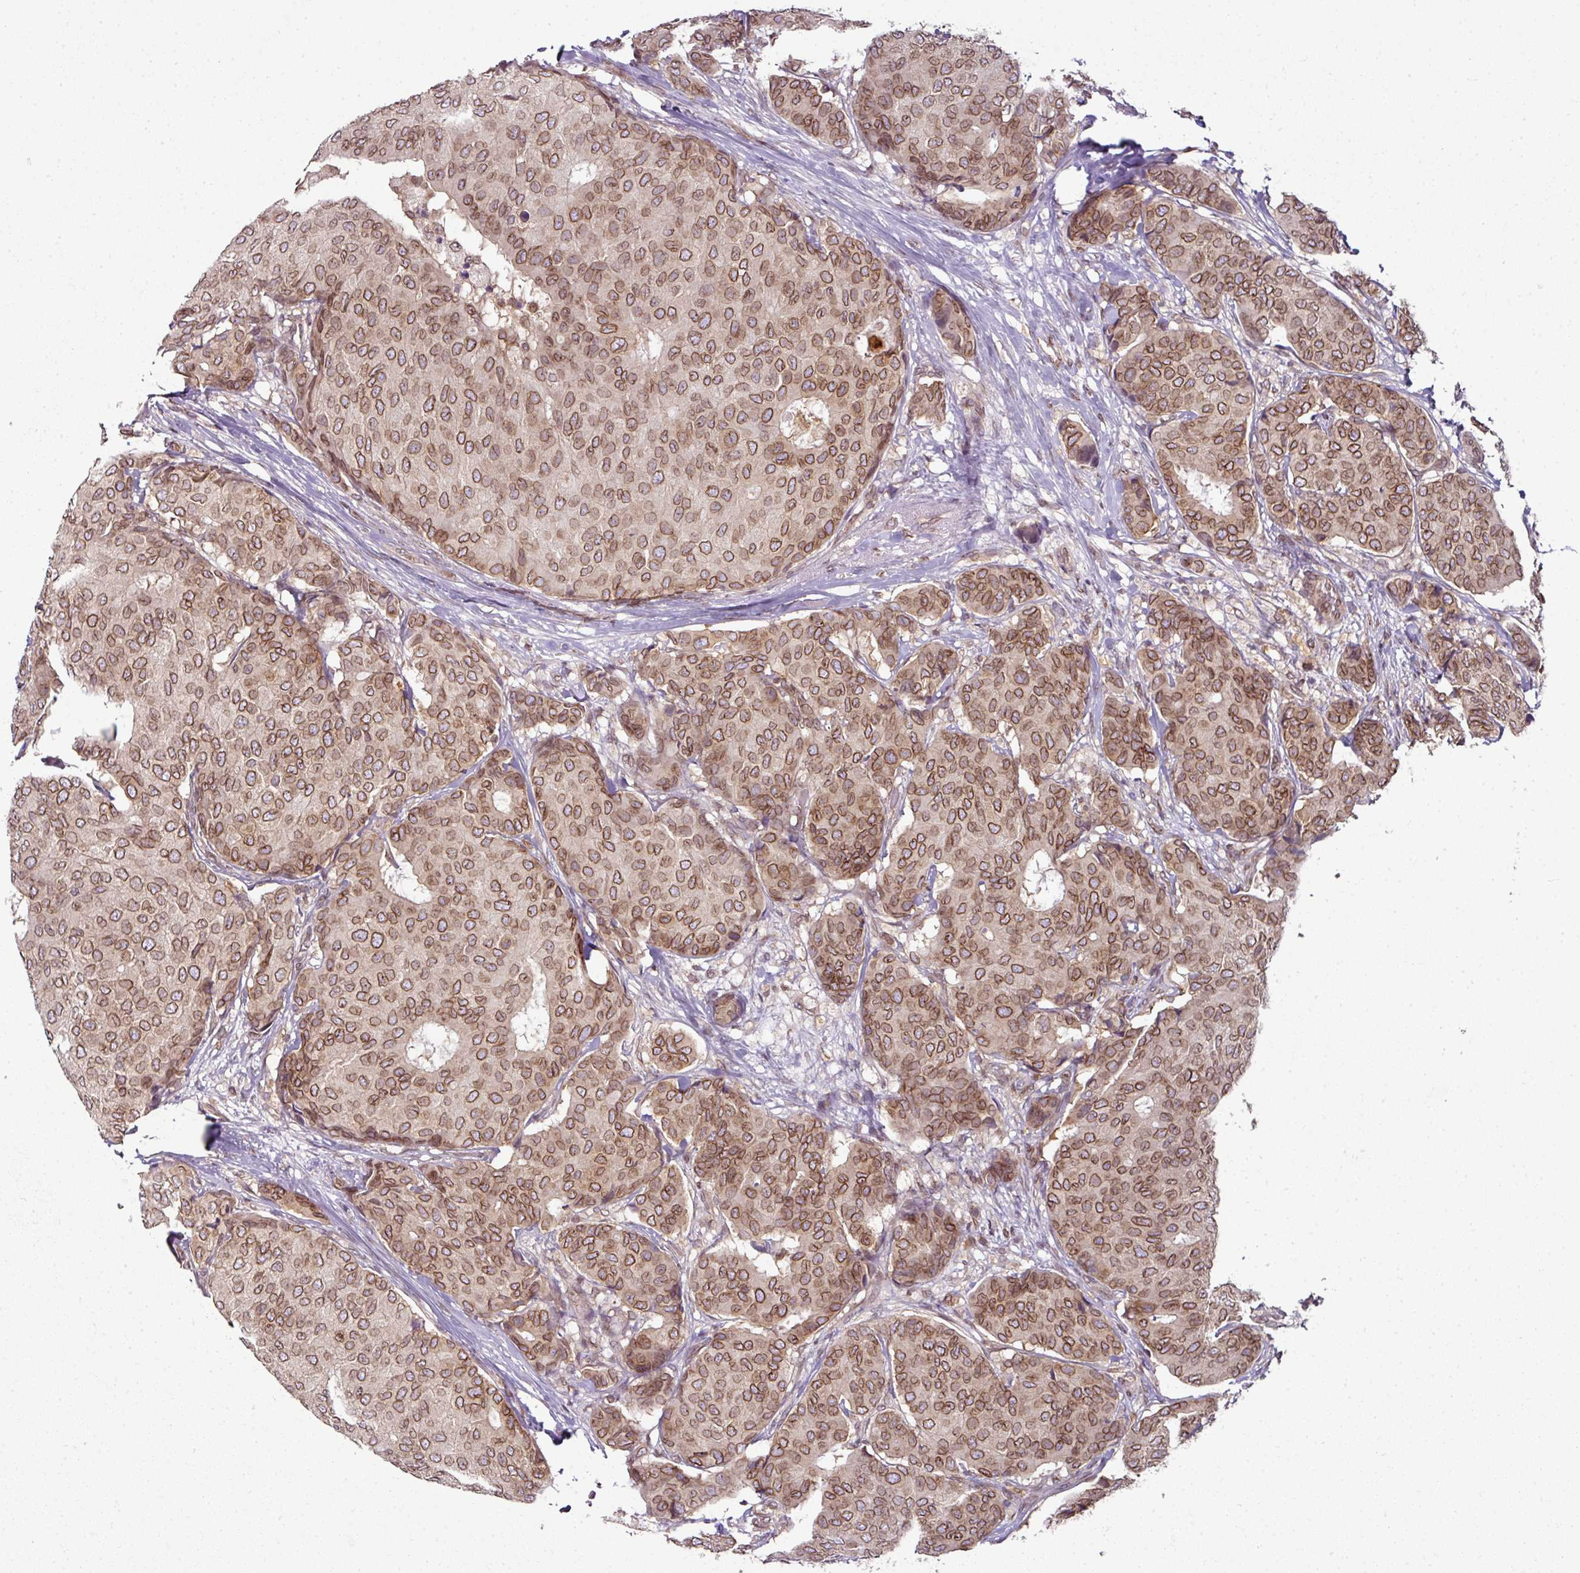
{"staining": {"intensity": "moderate", "quantity": ">75%", "location": "cytoplasmic/membranous,nuclear"}, "tissue": "breast cancer", "cell_type": "Tumor cells", "image_type": "cancer", "snomed": [{"axis": "morphology", "description": "Duct carcinoma"}, {"axis": "topography", "description": "Breast"}], "caption": "Invasive ductal carcinoma (breast) was stained to show a protein in brown. There is medium levels of moderate cytoplasmic/membranous and nuclear expression in about >75% of tumor cells.", "gene": "RANGAP1", "patient": {"sex": "female", "age": 75}}